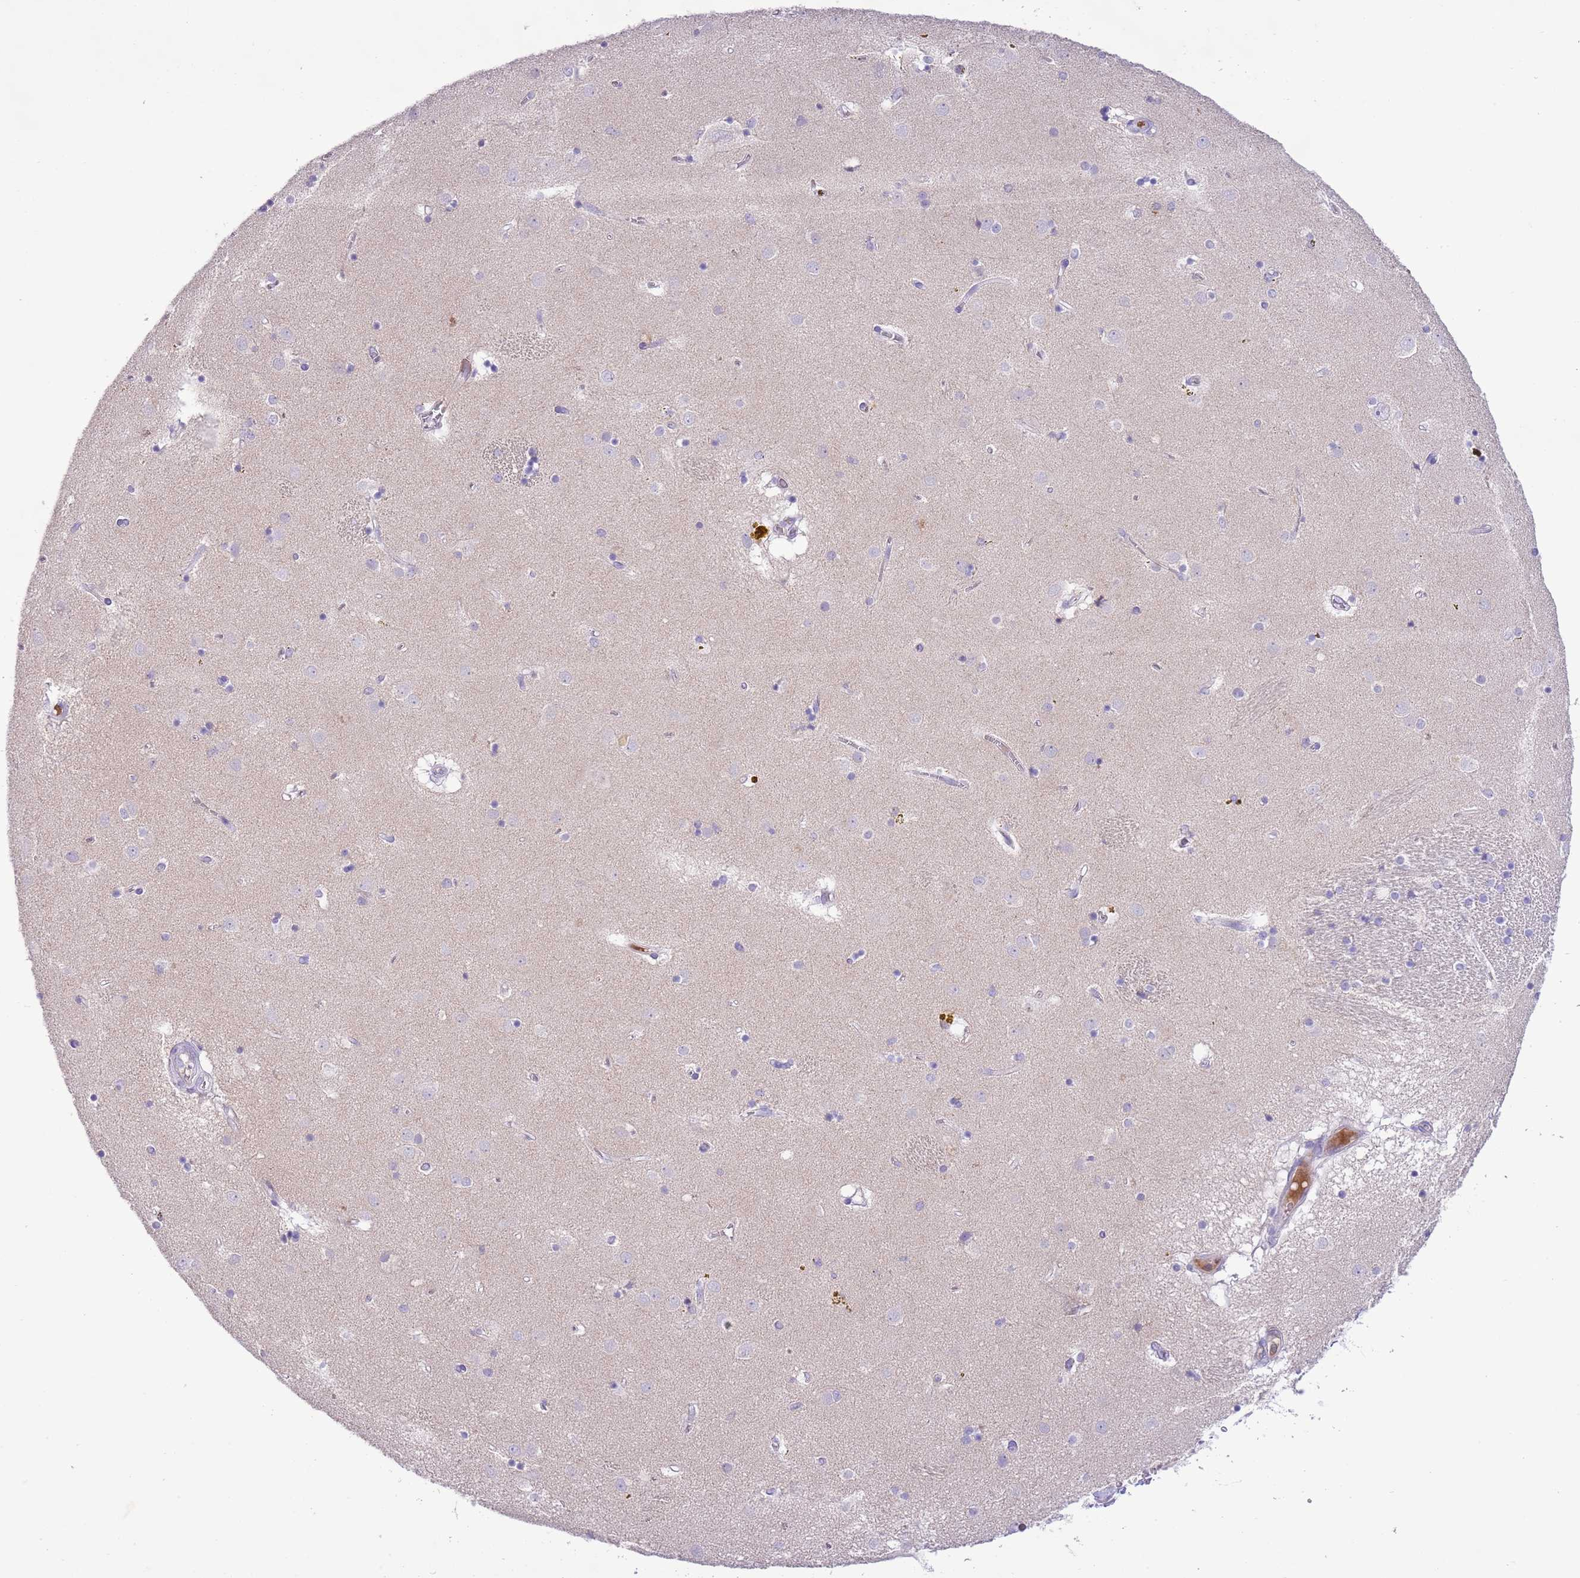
{"staining": {"intensity": "negative", "quantity": "none", "location": "none"}, "tissue": "caudate", "cell_type": "Glial cells", "image_type": "normal", "snomed": [{"axis": "morphology", "description": "Normal tissue, NOS"}, {"axis": "topography", "description": "Lateral ventricle wall"}], "caption": "Immunohistochemistry photomicrograph of unremarkable caudate stained for a protein (brown), which shows no expression in glial cells.", "gene": "CLEC2A", "patient": {"sex": "male", "age": 70}}